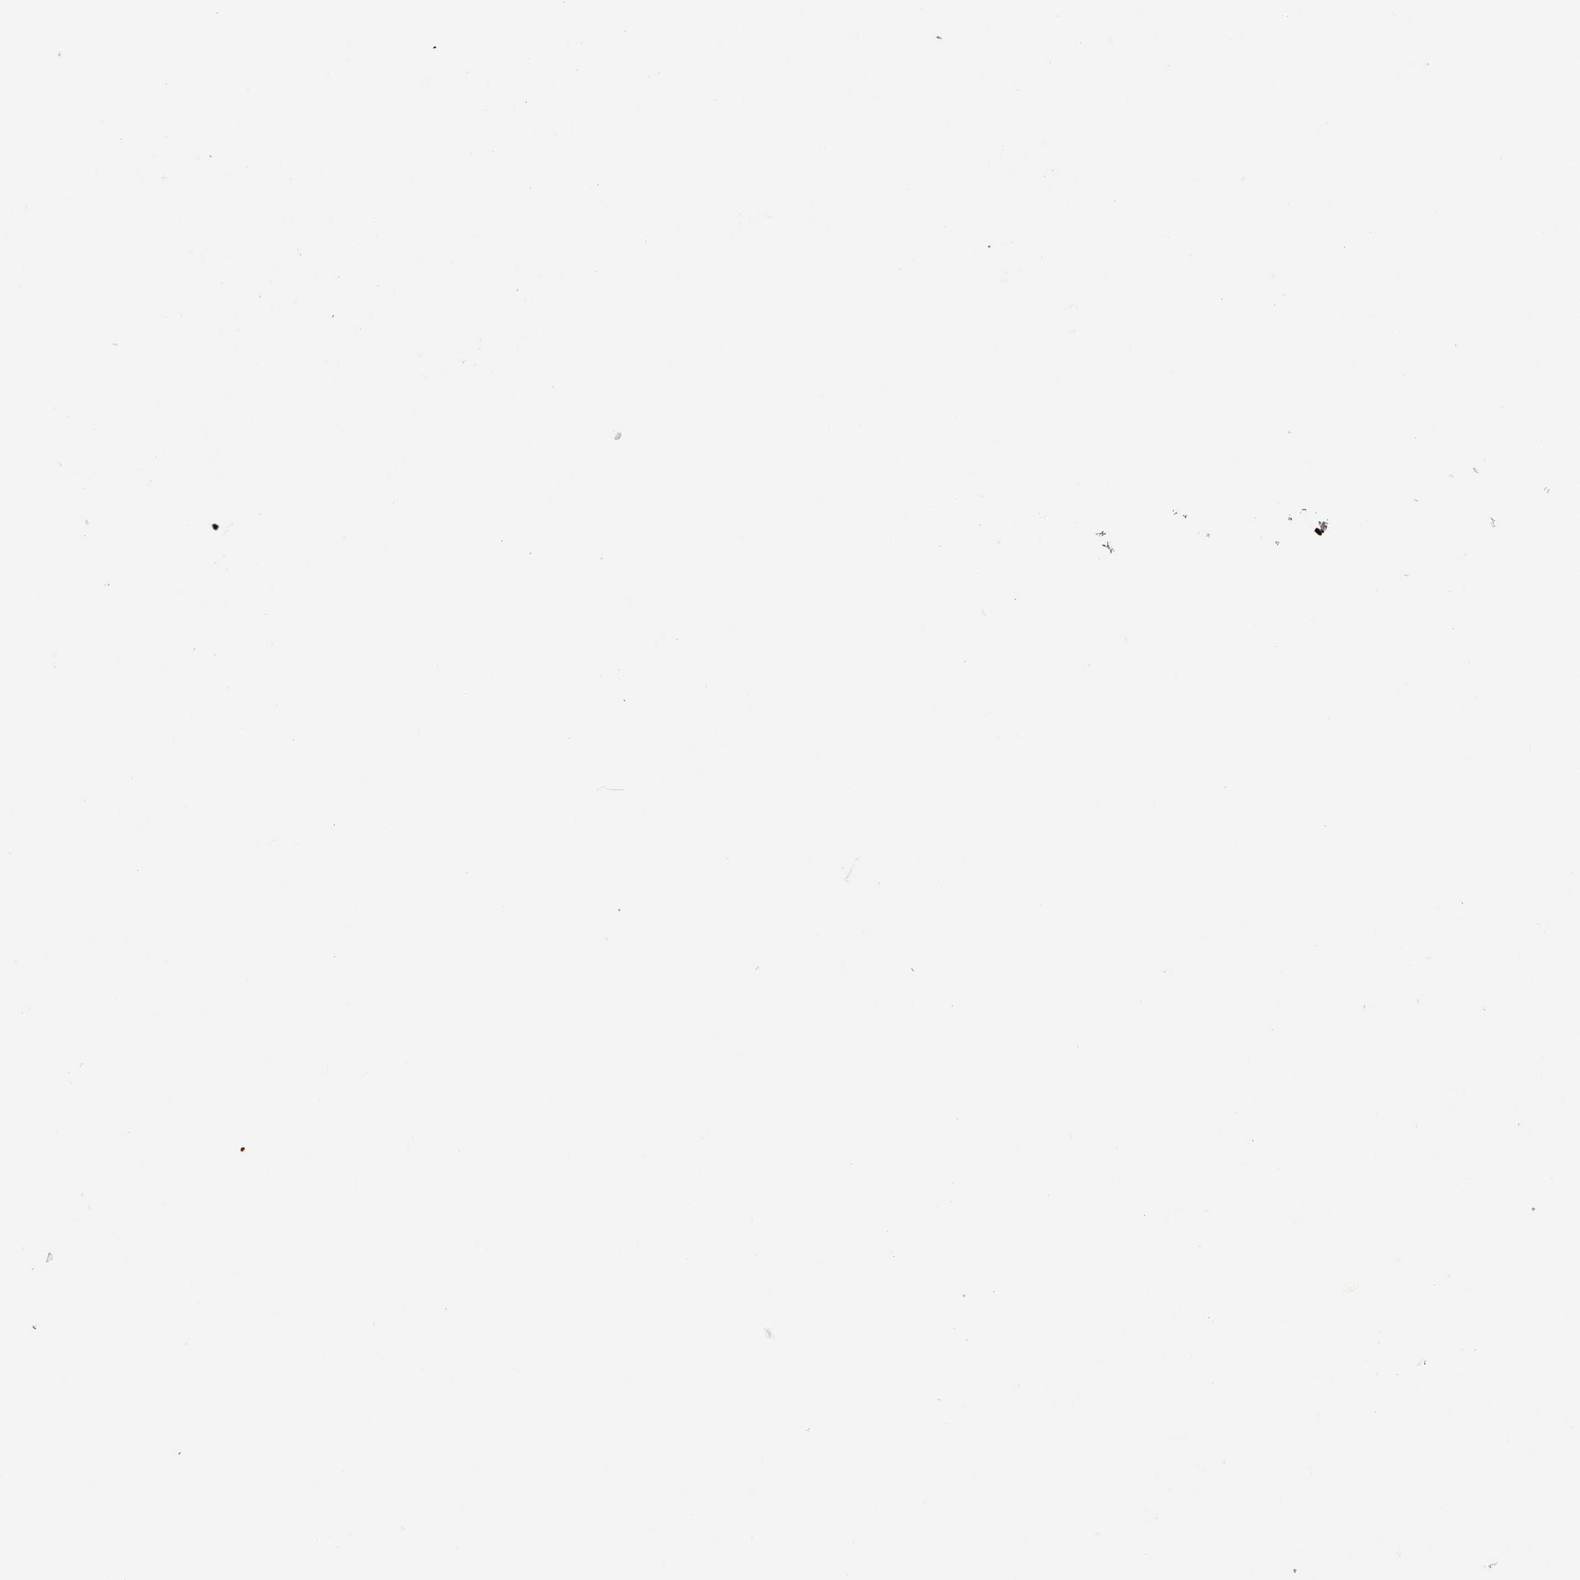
{"staining": {"intensity": "strong", "quantity": ">75%", "location": "nuclear"}, "tissue": "bone marrow", "cell_type": "Hematopoietic cells", "image_type": "normal", "snomed": [{"axis": "morphology", "description": "Normal tissue, NOS"}, {"axis": "topography", "description": "Bone marrow"}], "caption": "Immunohistochemistry micrograph of normal human bone marrow stained for a protein (brown), which displays high levels of strong nuclear expression in about >75% of hematopoietic cells.", "gene": "CSTF2", "patient": {"sex": "male", "age": 75}}